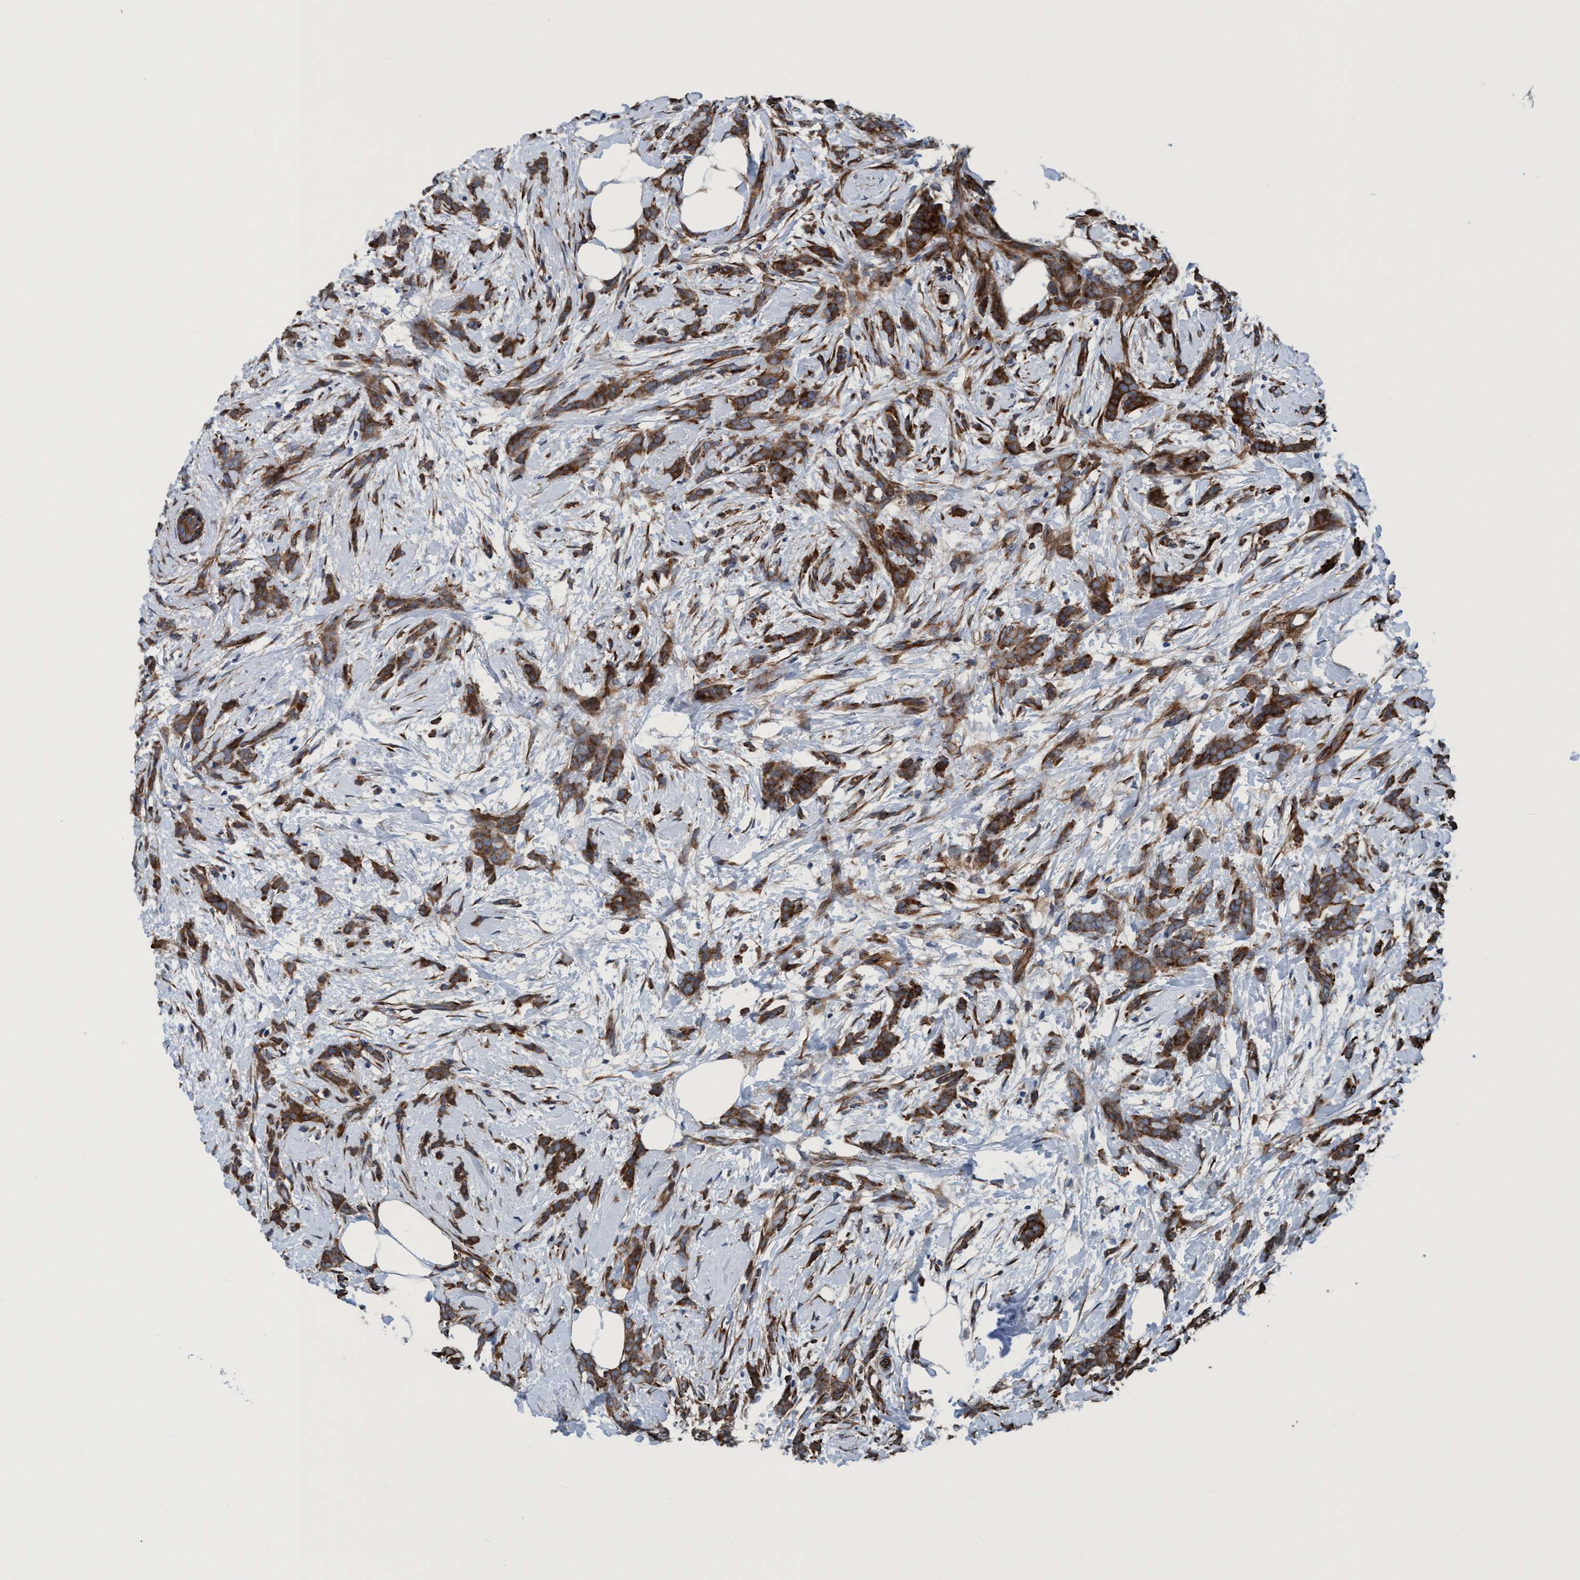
{"staining": {"intensity": "moderate", "quantity": ">75%", "location": "cytoplasmic/membranous"}, "tissue": "breast cancer", "cell_type": "Tumor cells", "image_type": "cancer", "snomed": [{"axis": "morphology", "description": "Lobular carcinoma, in situ"}, {"axis": "morphology", "description": "Lobular carcinoma"}, {"axis": "topography", "description": "Breast"}], "caption": "A high-resolution image shows IHC staining of breast lobular carcinoma in situ, which shows moderate cytoplasmic/membranous positivity in about >75% of tumor cells.", "gene": "NMT1", "patient": {"sex": "female", "age": 41}}